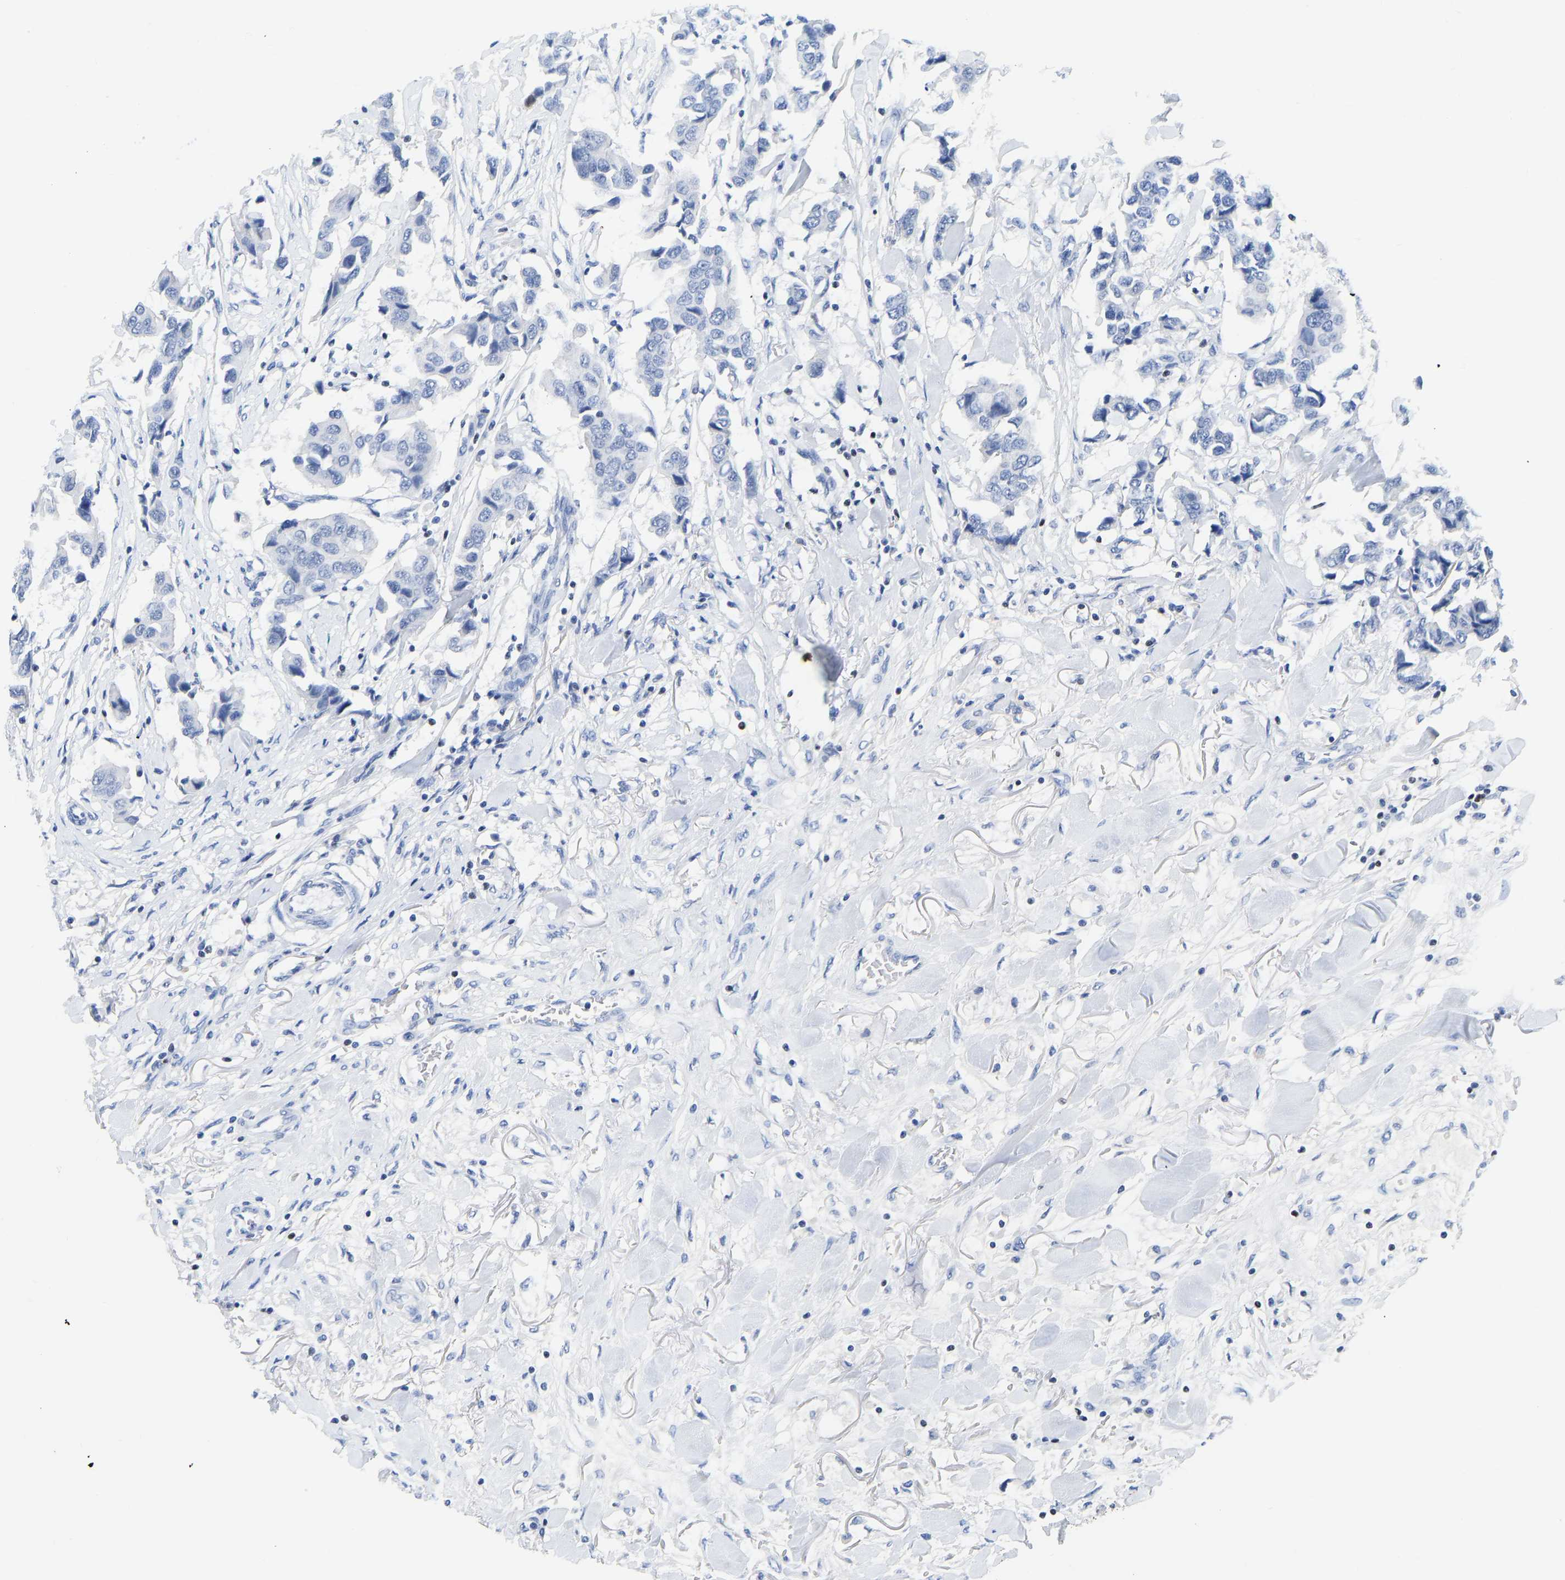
{"staining": {"intensity": "negative", "quantity": "none", "location": "none"}, "tissue": "breast cancer", "cell_type": "Tumor cells", "image_type": "cancer", "snomed": [{"axis": "morphology", "description": "Duct carcinoma"}, {"axis": "topography", "description": "Breast"}], "caption": "There is no significant positivity in tumor cells of breast cancer. (DAB (3,3'-diaminobenzidine) immunohistochemistry (IHC) visualized using brightfield microscopy, high magnification).", "gene": "TCF7", "patient": {"sex": "female", "age": 80}}